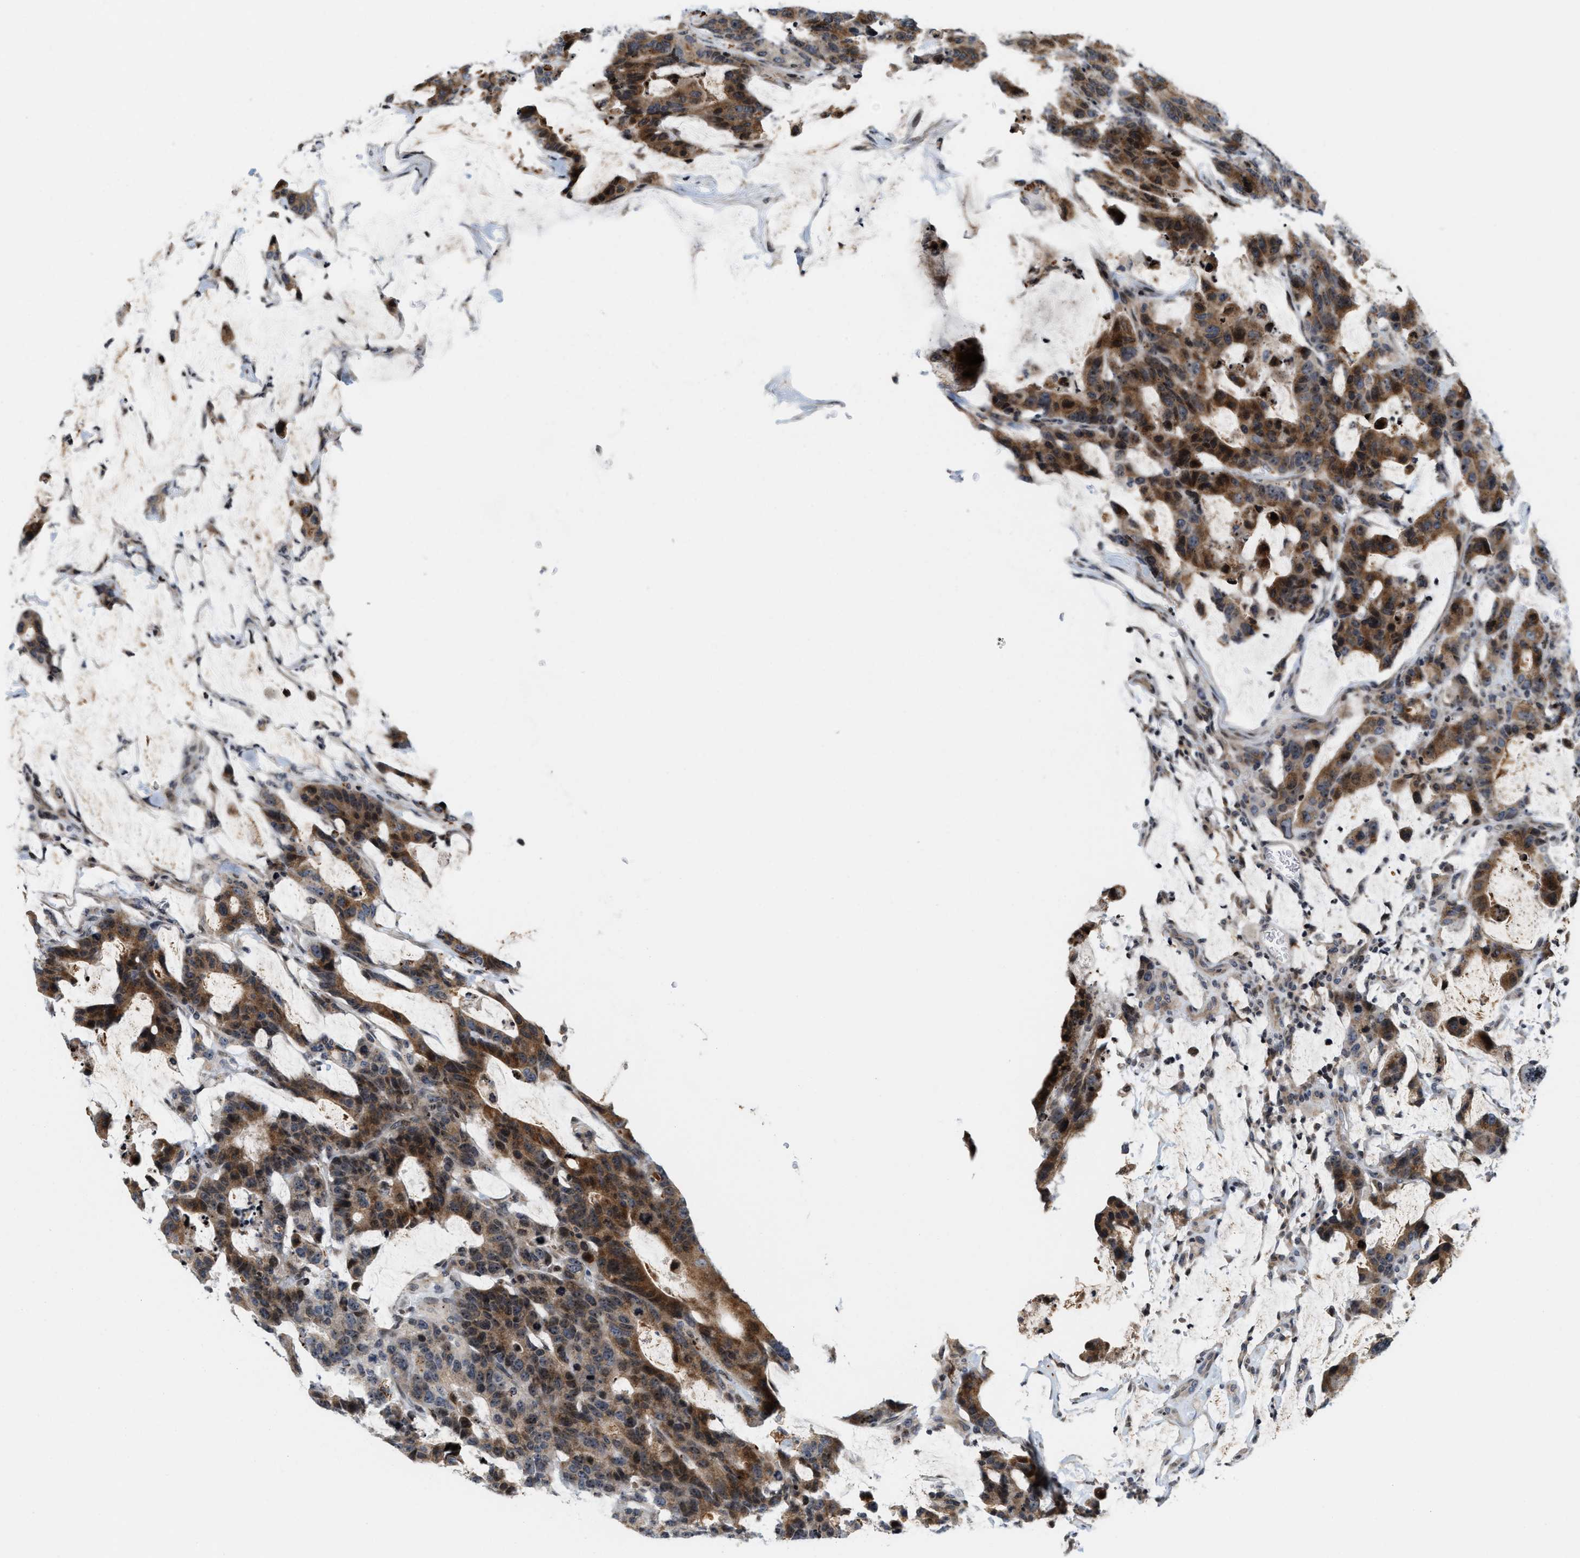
{"staining": {"intensity": "moderate", "quantity": ">75%", "location": "cytoplasmic/membranous"}, "tissue": "colorectal cancer", "cell_type": "Tumor cells", "image_type": "cancer", "snomed": [{"axis": "morphology", "description": "Adenocarcinoma, NOS"}, {"axis": "topography", "description": "Colon"}], "caption": "Immunohistochemistry (DAB (3,3'-diaminobenzidine)) staining of human adenocarcinoma (colorectal) demonstrates moderate cytoplasmic/membranous protein staining in approximately >75% of tumor cells.", "gene": "PDZD2", "patient": {"sex": "male", "age": 76}}